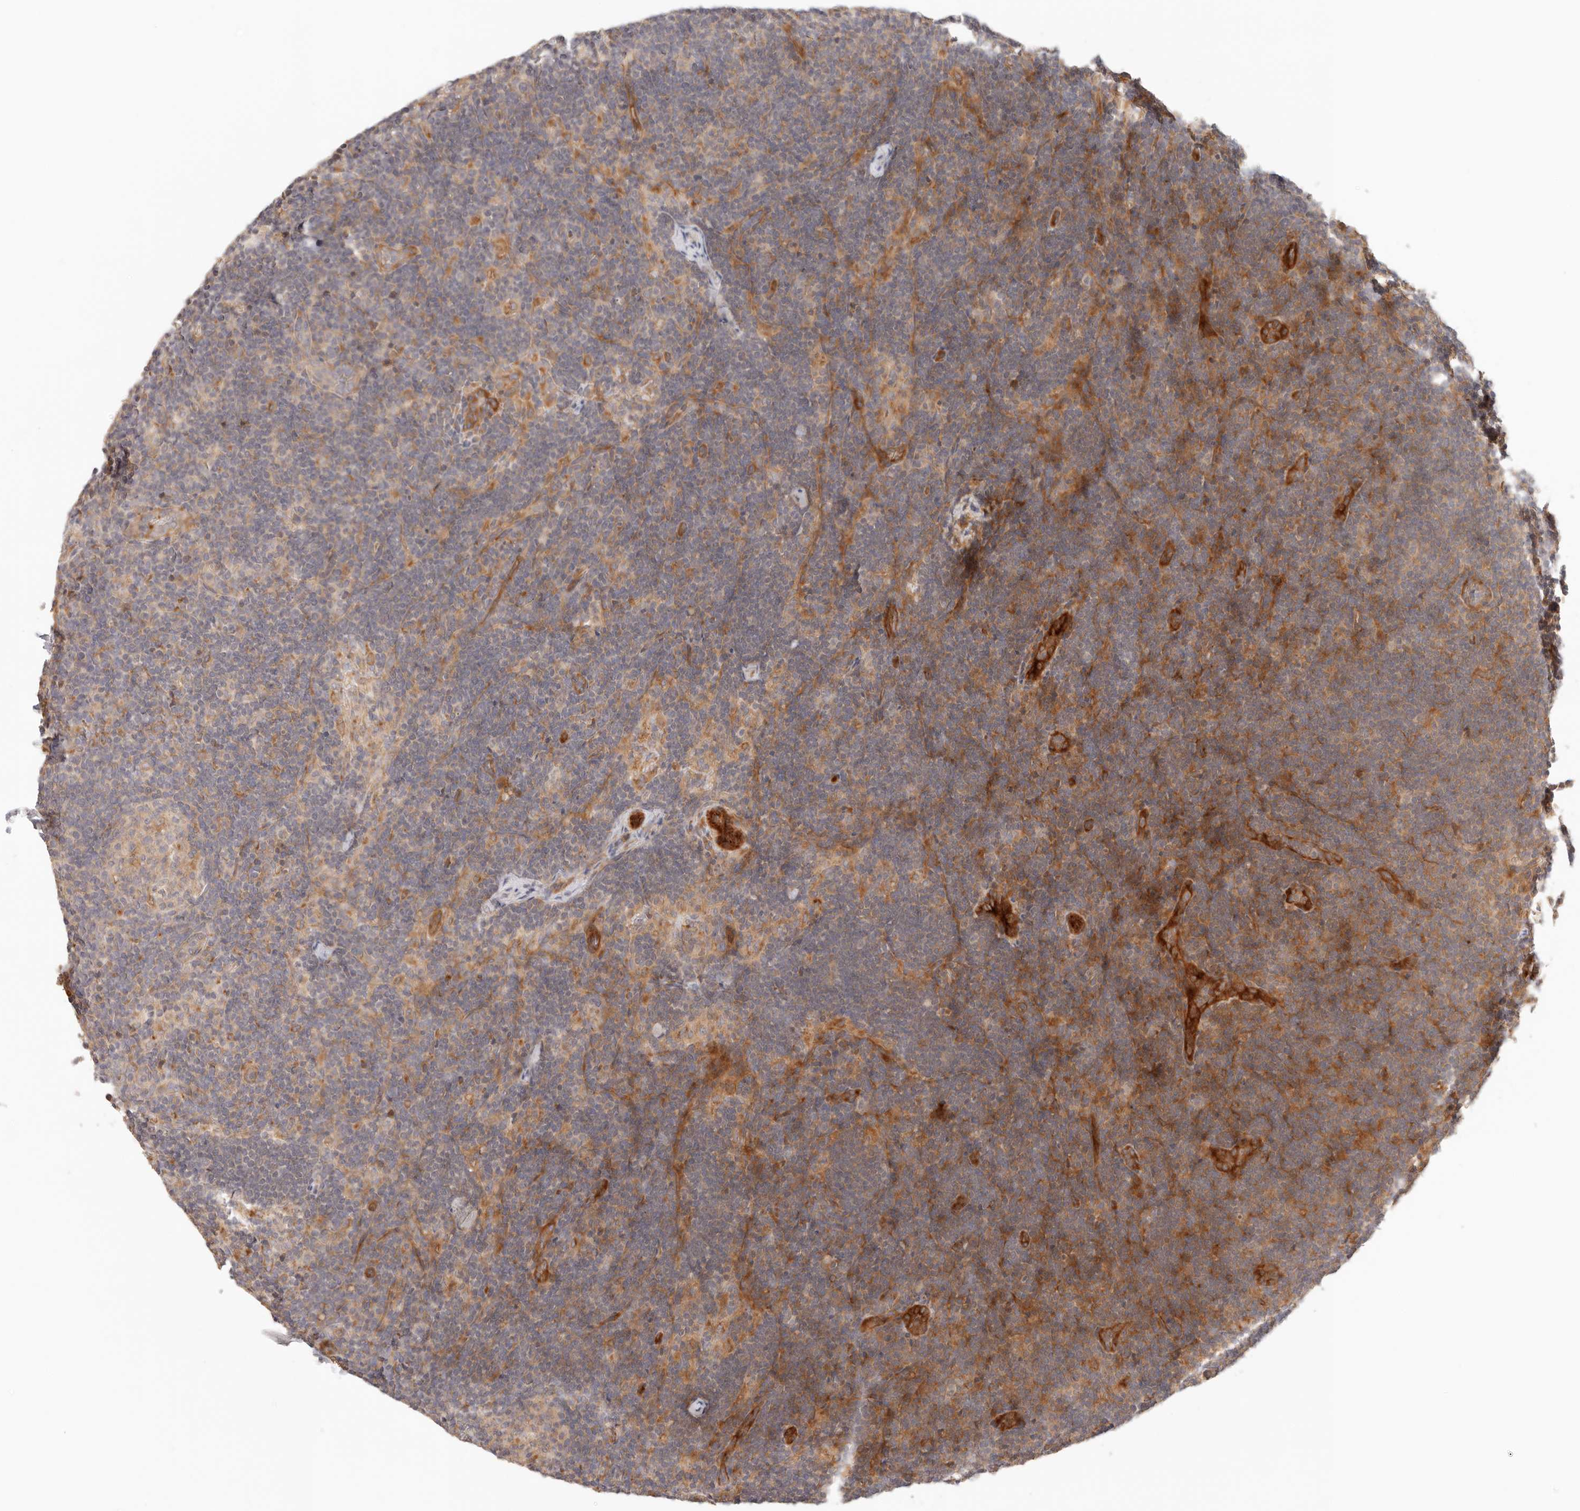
{"staining": {"intensity": "weak", "quantity": ">75%", "location": "cytoplasmic/membranous"}, "tissue": "lymph node", "cell_type": "Germinal center cells", "image_type": "normal", "snomed": [{"axis": "morphology", "description": "Normal tissue, NOS"}, {"axis": "topography", "description": "Lymph node"}], "caption": "DAB (3,3'-diaminobenzidine) immunohistochemical staining of normal lymph node exhibits weak cytoplasmic/membranous protein expression in approximately >75% of germinal center cells. Immunohistochemistry (ihc) stains the protein of interest in brown and the nuclei are stained blue.", "gene": "IL1R2", "patient": {"sex": "female", "age": 22}}